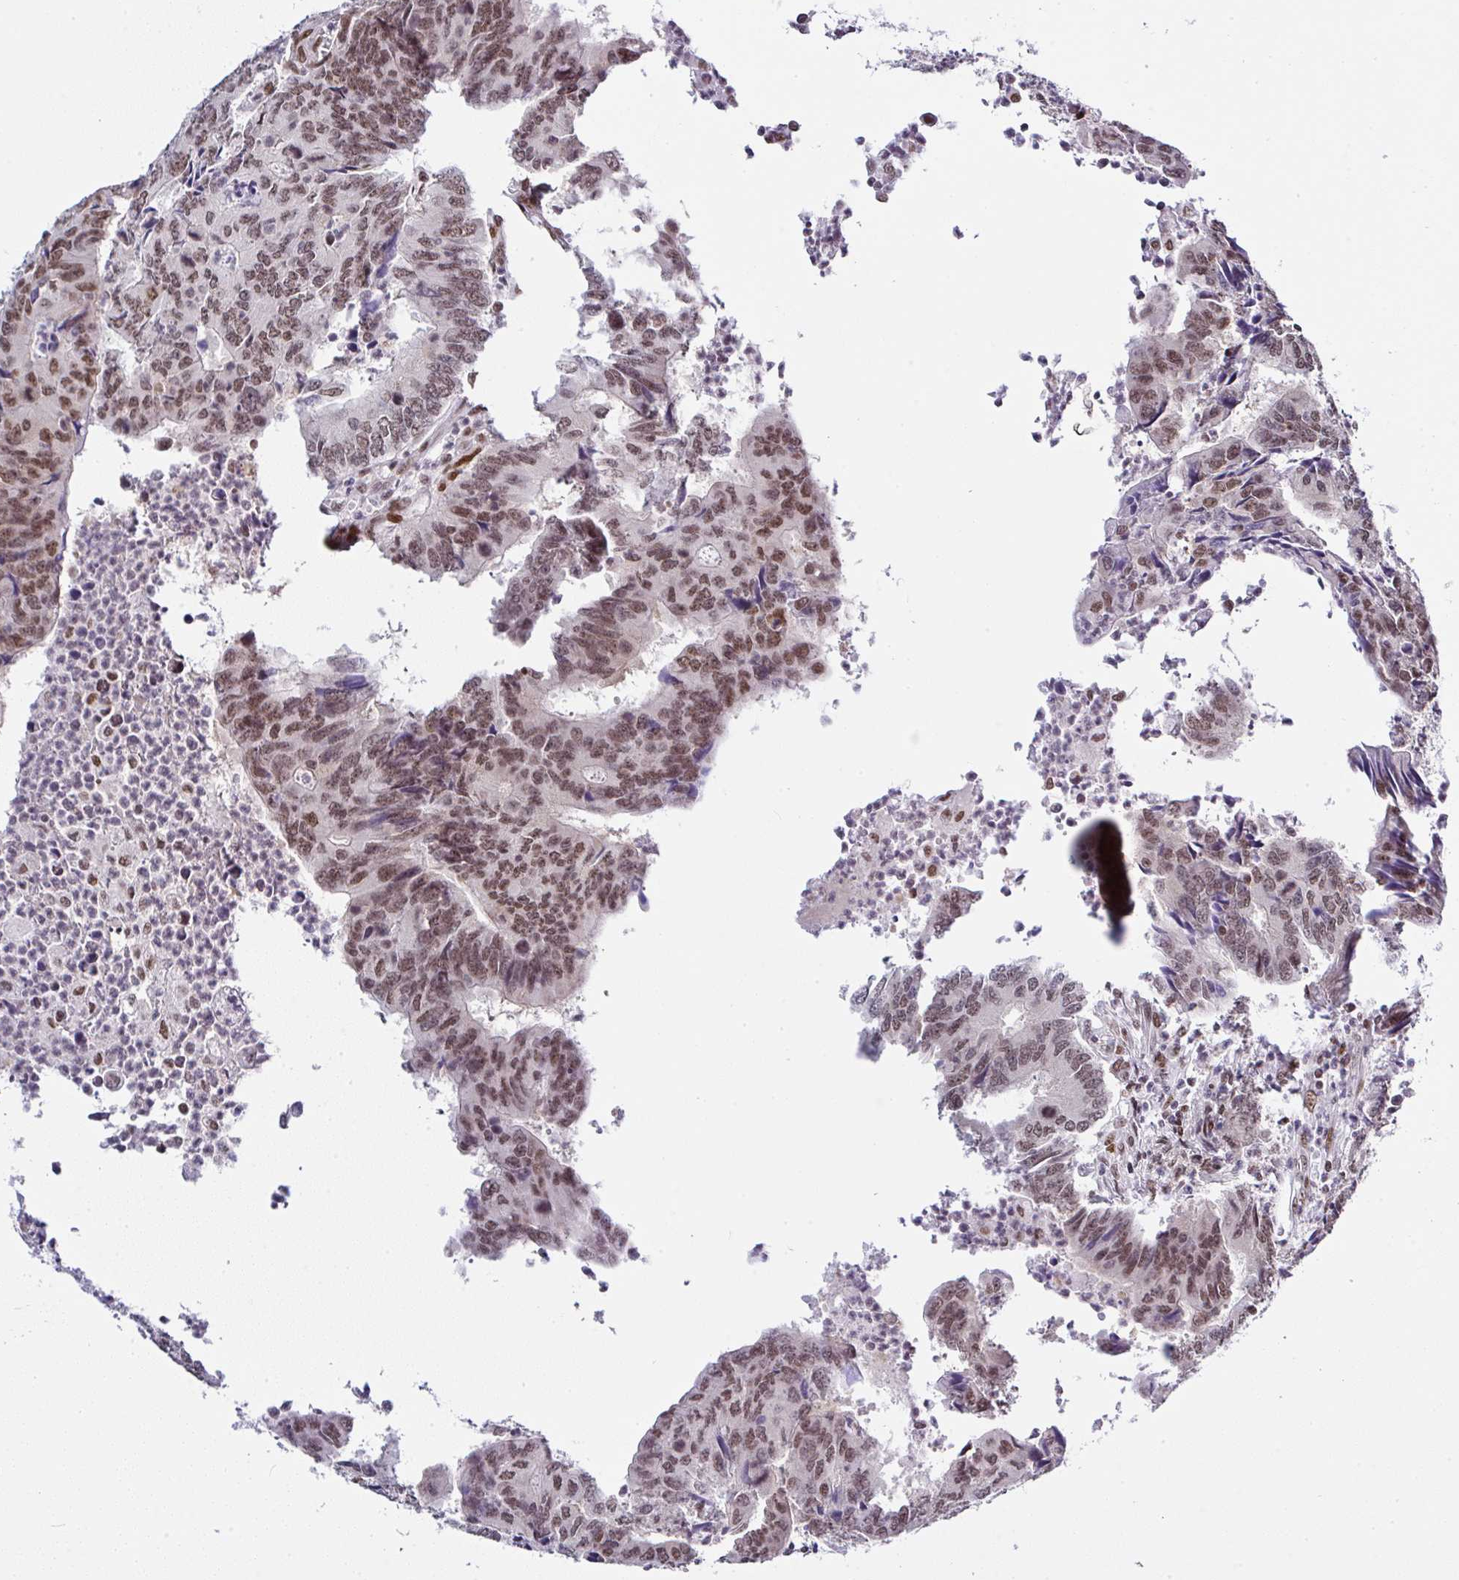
{"staining": {"intensity": "moderate", "quantity": ">75%", "location": "nuclear"}, "tissue": "colorectal cancer", "cell_type": "Tumor cells", "image_type": "cancer", "snomed": [{"axis": "morphology", "description": "Adenocarcinoma, NOS"}, {"axis": "topography", "description": "Colon"}], "caption": "Immunohistochemical staining of colorectal cancer displays moderate nuclear protein positivity in approximately >75% of tumor cells.", "gene": "DR1", "patient": {"sex": "female", "age": 67}}